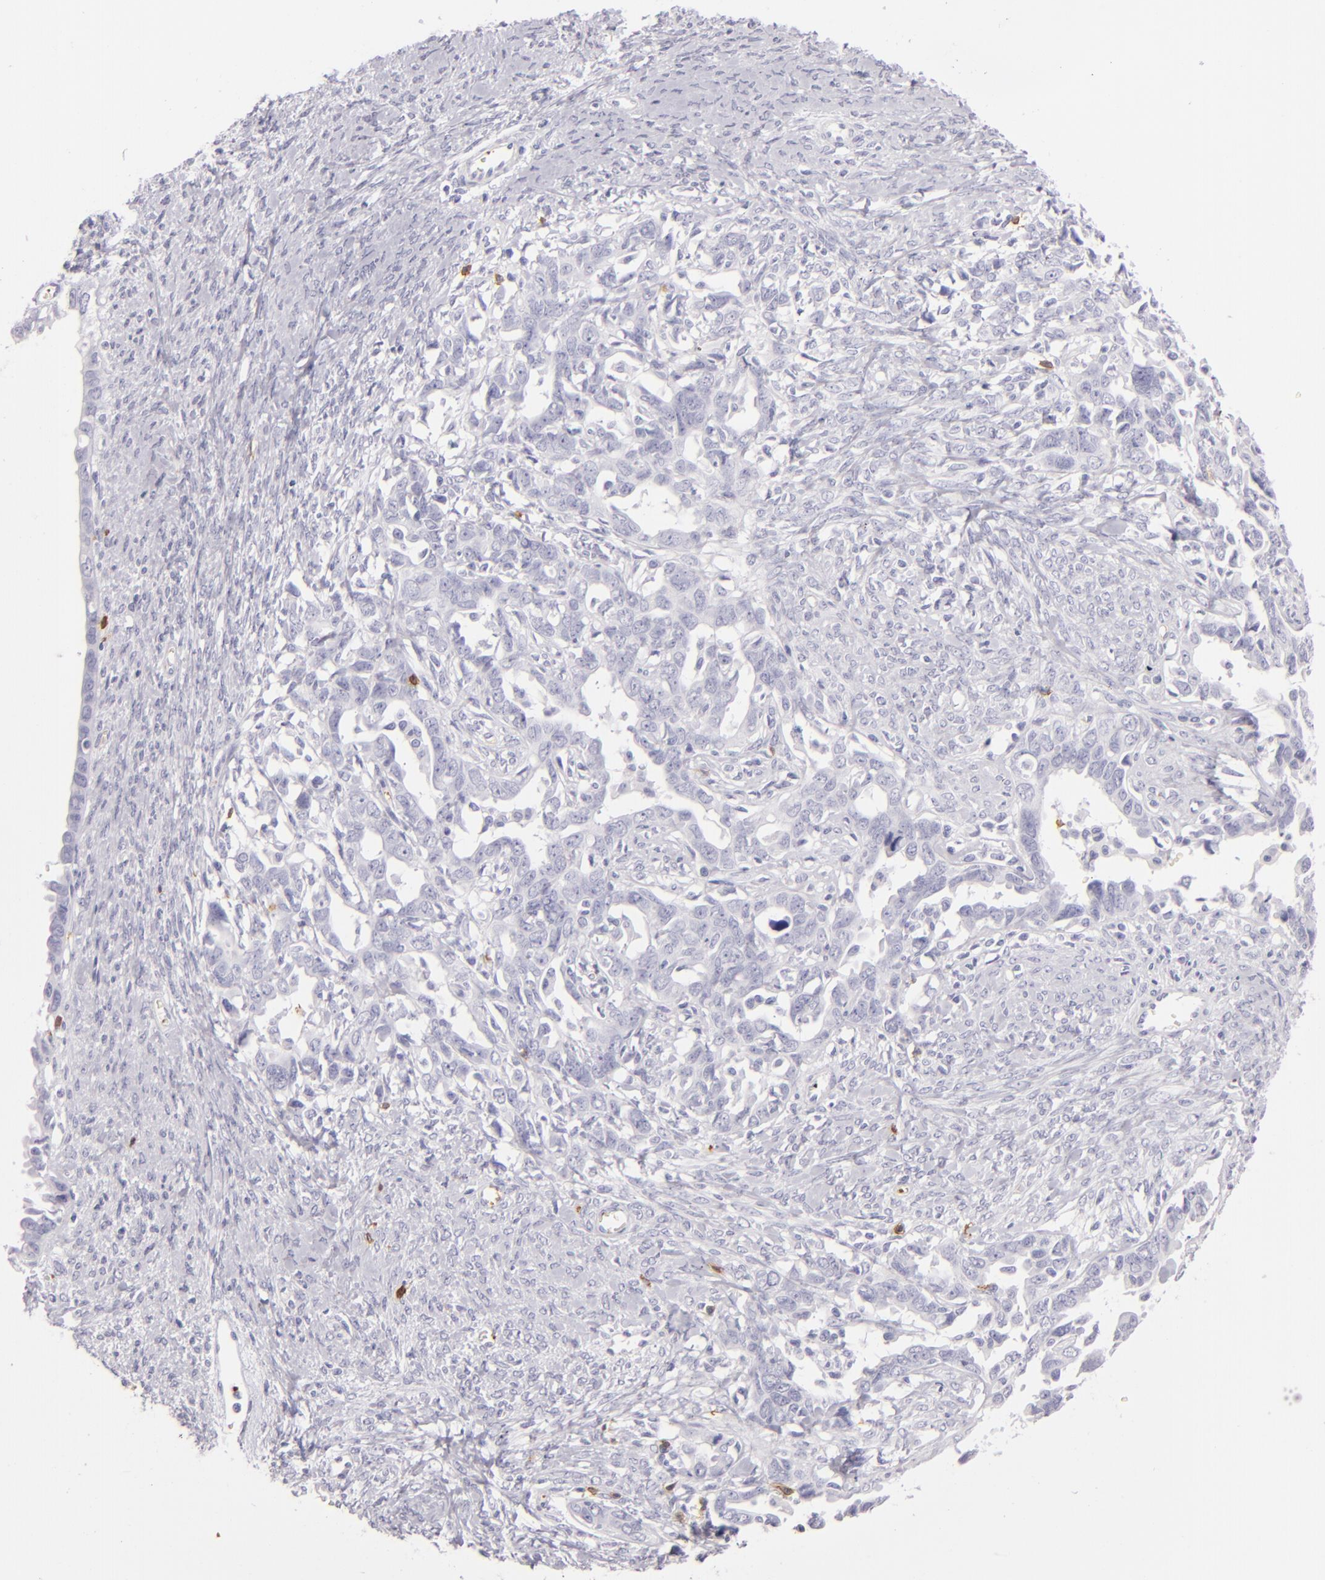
{"staining": {"intensity": "negative", "quantity": "none", "location": "none"}, "tissue": "ovarian cancer", "cell_type": "Tumor cells", "image_type": "cancer", "snomed": [{"axis": "morphology", "description": "Cystadenocarcinoma, serous, NOS"}, {"axis": "topography", "description": "Ovary"}], "caption": "Ovarian serous cystadenocarcinoma was stained to show a protein in brown. There is no significant expression in tumor cells.", "gene": "LAT", "patient": {"sex": "female", "age": 69}}